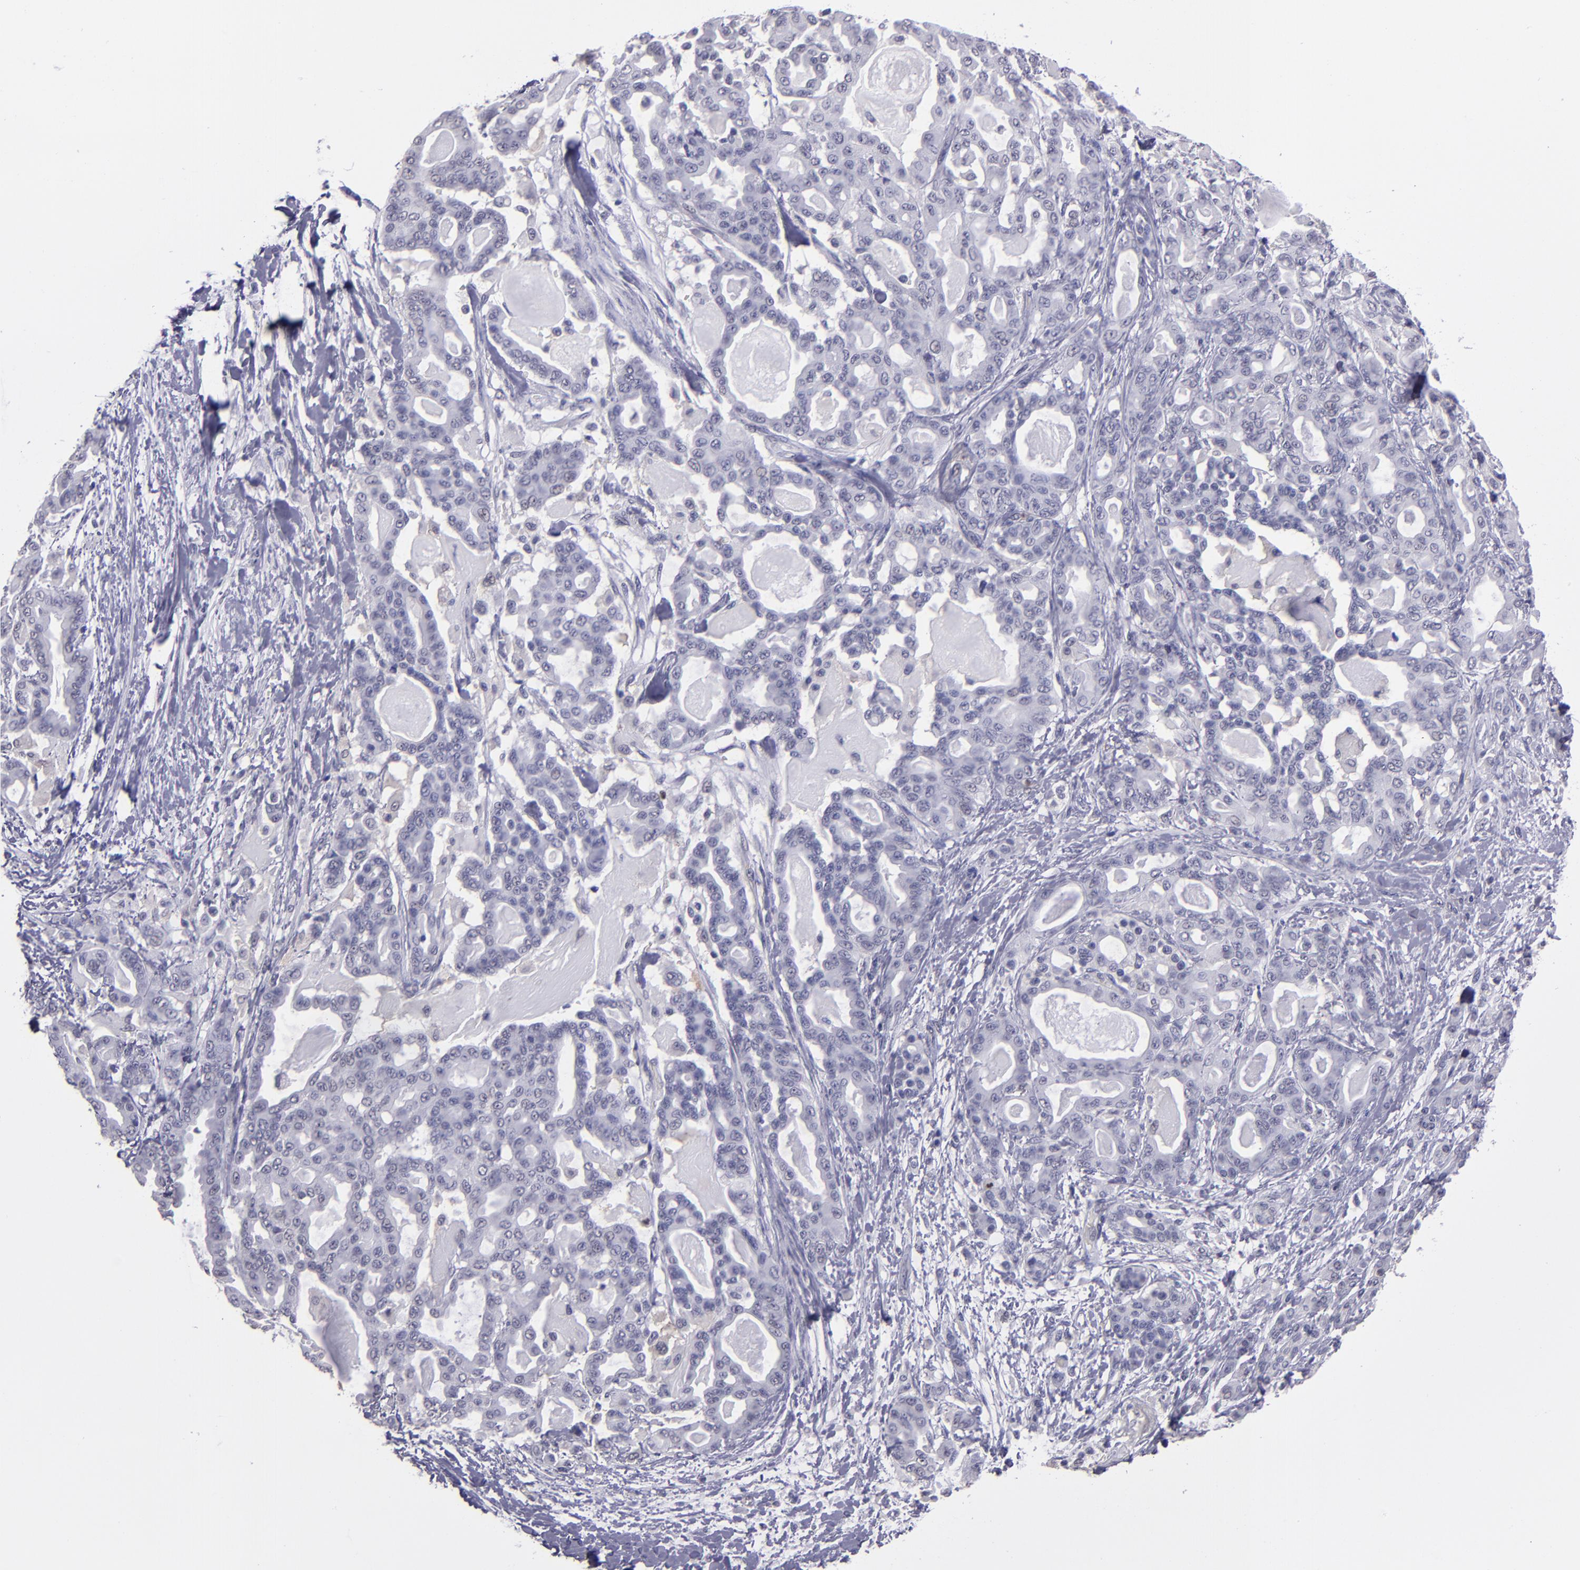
{"staining": {"intensity": "negative", "quantity": "none", "location": "none"}, "tissue": "pancreatic cancer", "cell_type": "Tumor cells", "image_type": "cancer", "snomed": [{"axis": "morphology", "description": "Adenocarcinoma, NOS"}, {"axis": "topography", "description": "Pancreas"}], "caption": "Immunohistochemical staining of adenocarcinoma (pancreatic) demonstrates no significant staining in tumor cells.", "gene": "CEBPE", "patient": {"sex": "male", "age": 63}}